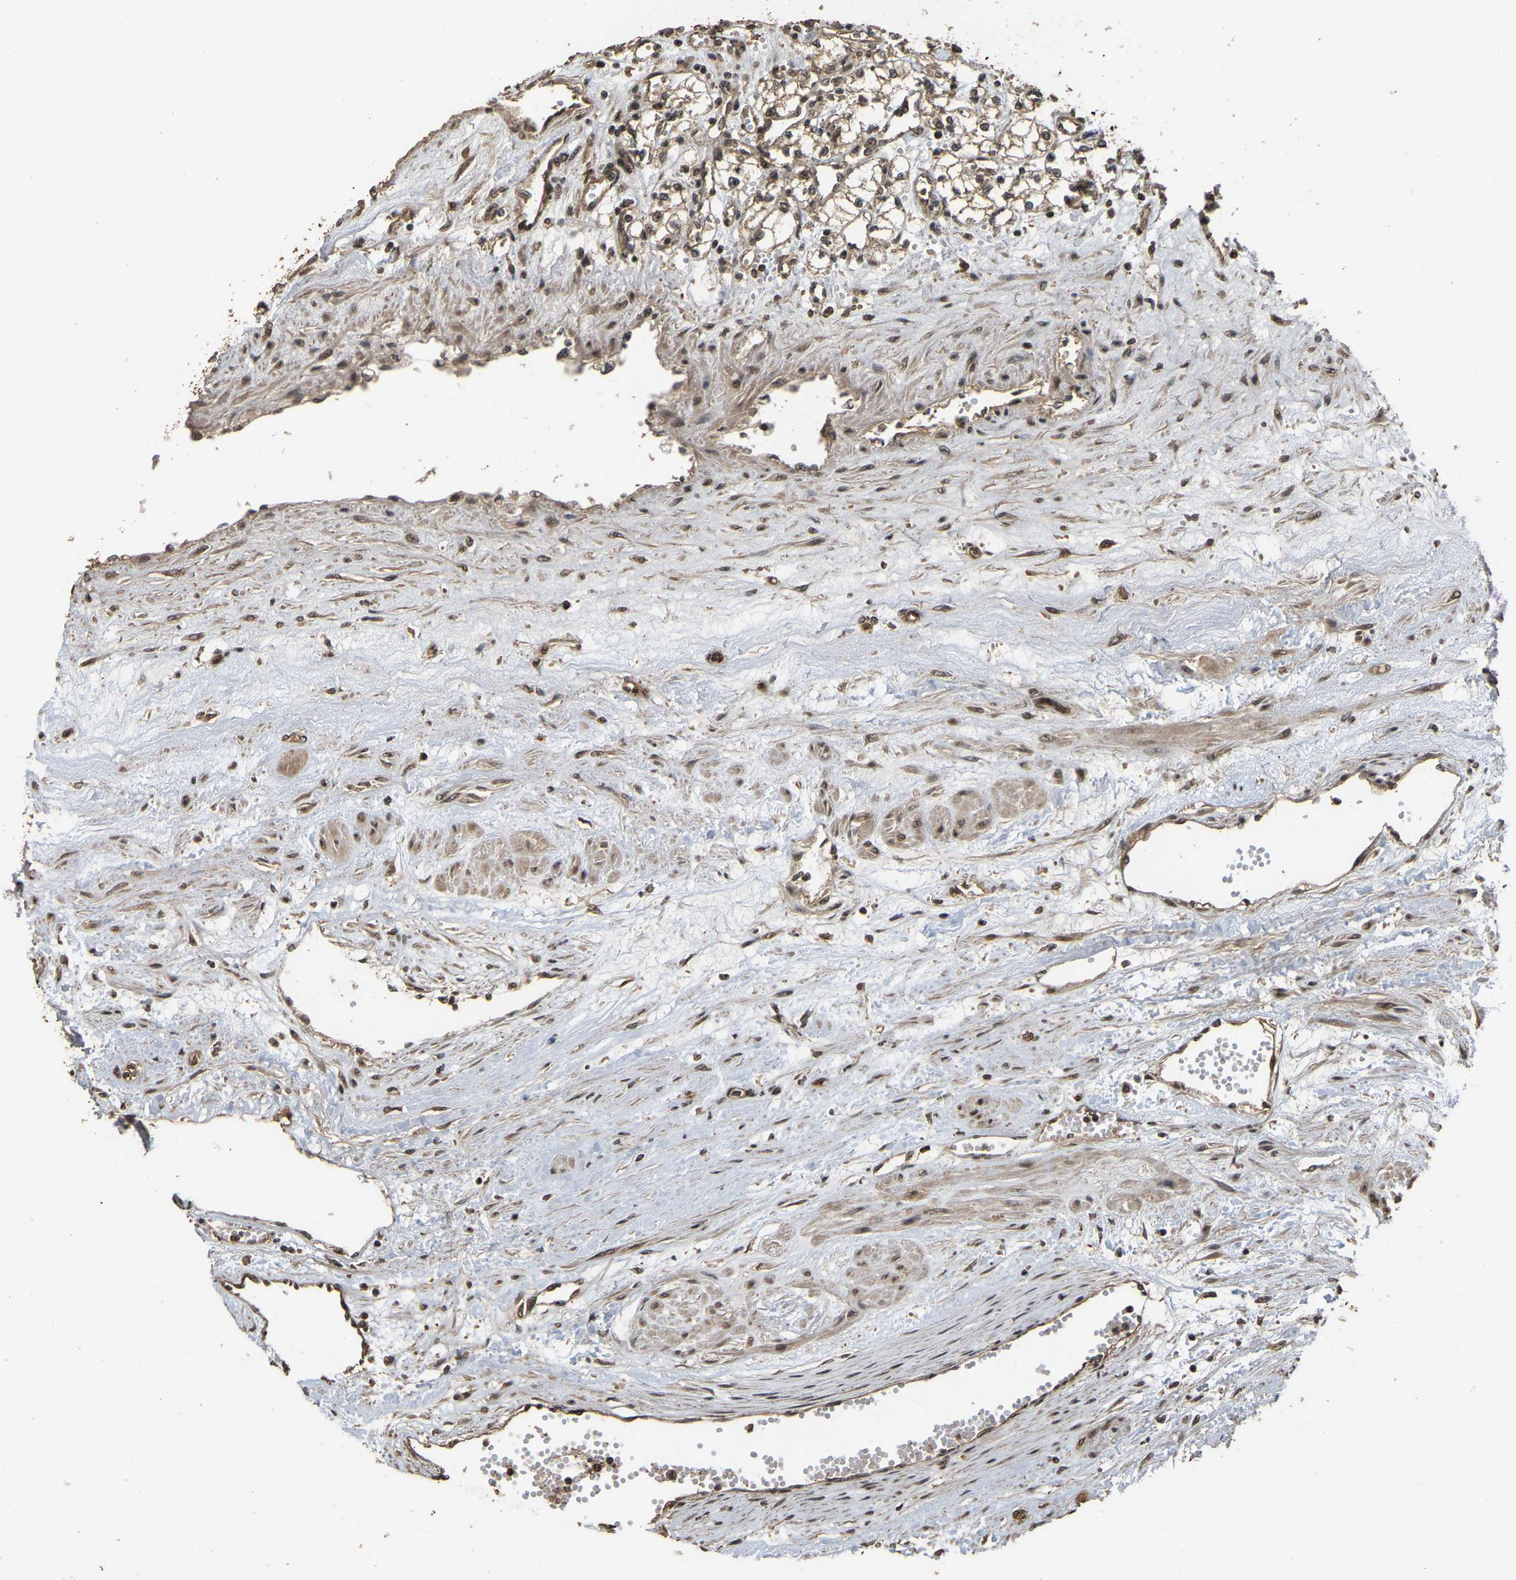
{"staining": {"intensity": "weak", "quantity": ">75%", "location": "cytoplasmic/membranous"}, "tissue": "renal cancer", "cell_type": "Tumor cells", "image_type": "cancer", "snomed": [{"axis": "morphology", "description": "Adenocarcinoma, NOS"}, {"axis": "topography", "description": "Kidney"}], "caption": "The immunohistochemical stain labels weak cytoplasmic/membranous staining in tumor cells of renal cancer tissue. The protein is stained brown, and the nuclei are stained in blue (DAB IHC with brightfield microscopy, high magnification).", "gene": "ARHGAP23", "patient": {"sex": "male", "age": 59}}